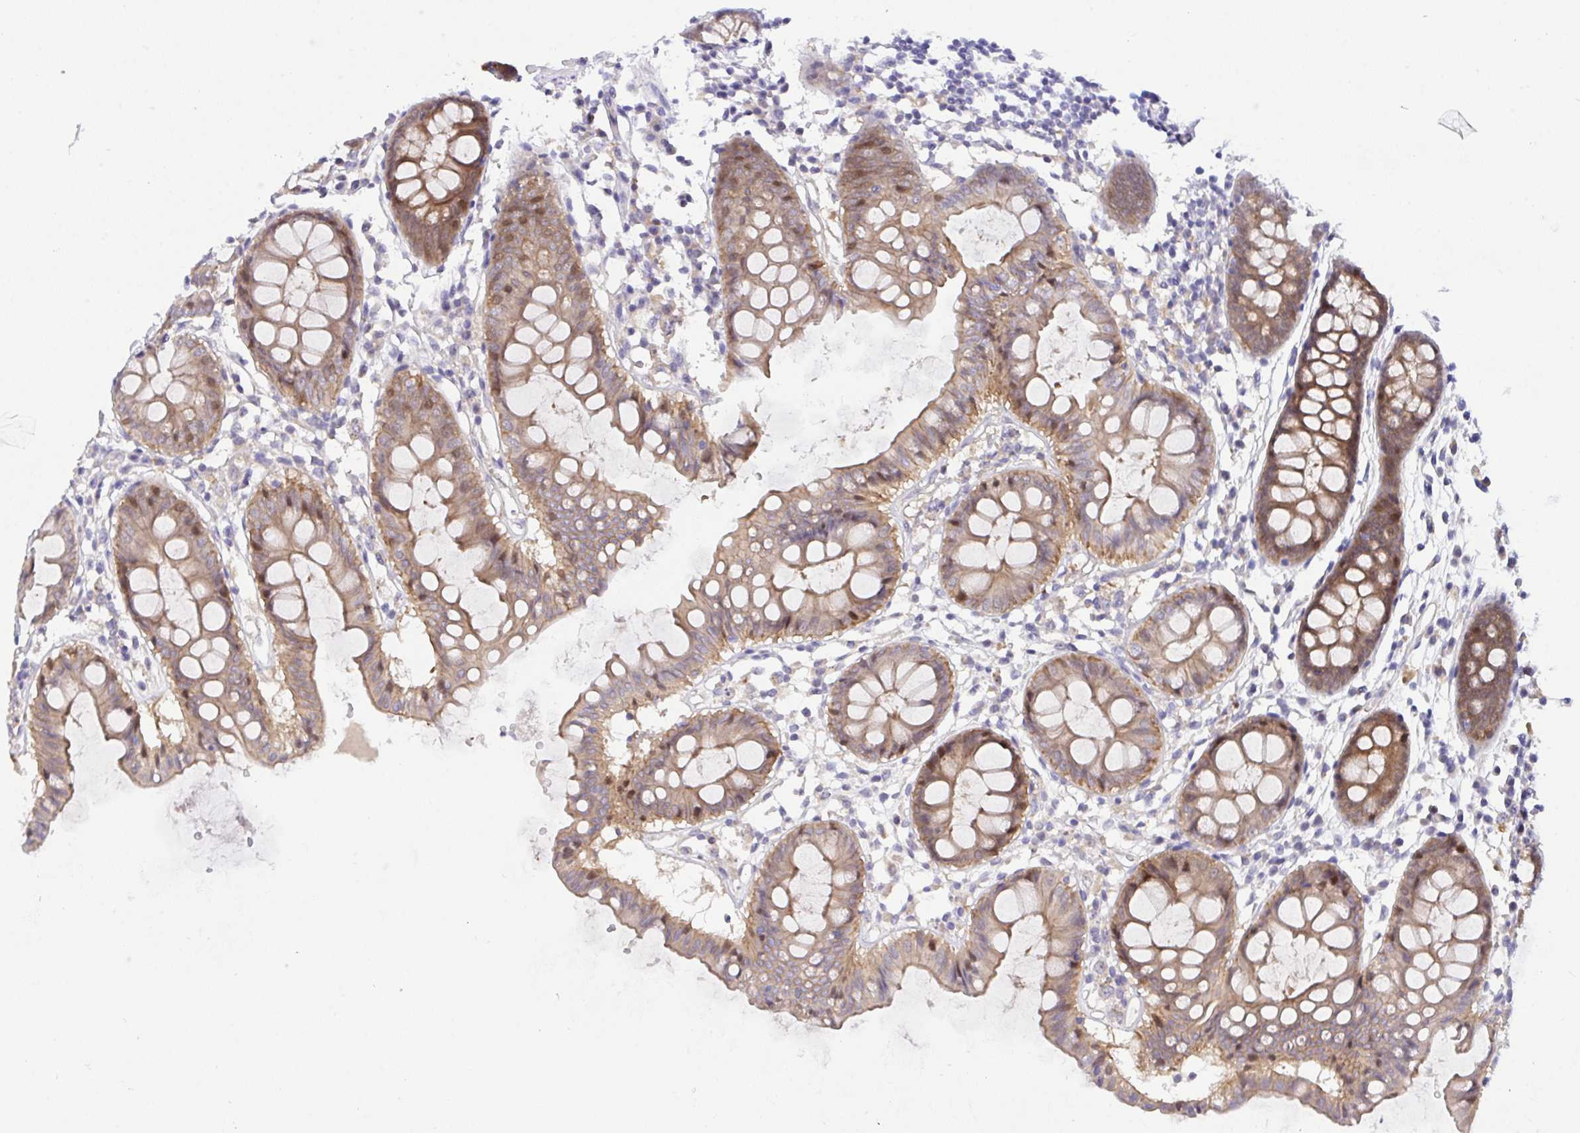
{"staining": {"intensity": "negative", "quantity": "none", "location": "none"}, "tissue": "colon", "cell_type": "Endothelial cells", "image_type": "normal", "snomed": [{"axis": "morphology", "description": "Normal tissue, NOS"}, {"axis": "topography", "description": "Colon"}], "caption": "The image displays no significant expression in endothelial cells of colon.", "gene": "HOXD12", "patient": {"sex": "female", "age": 84}}